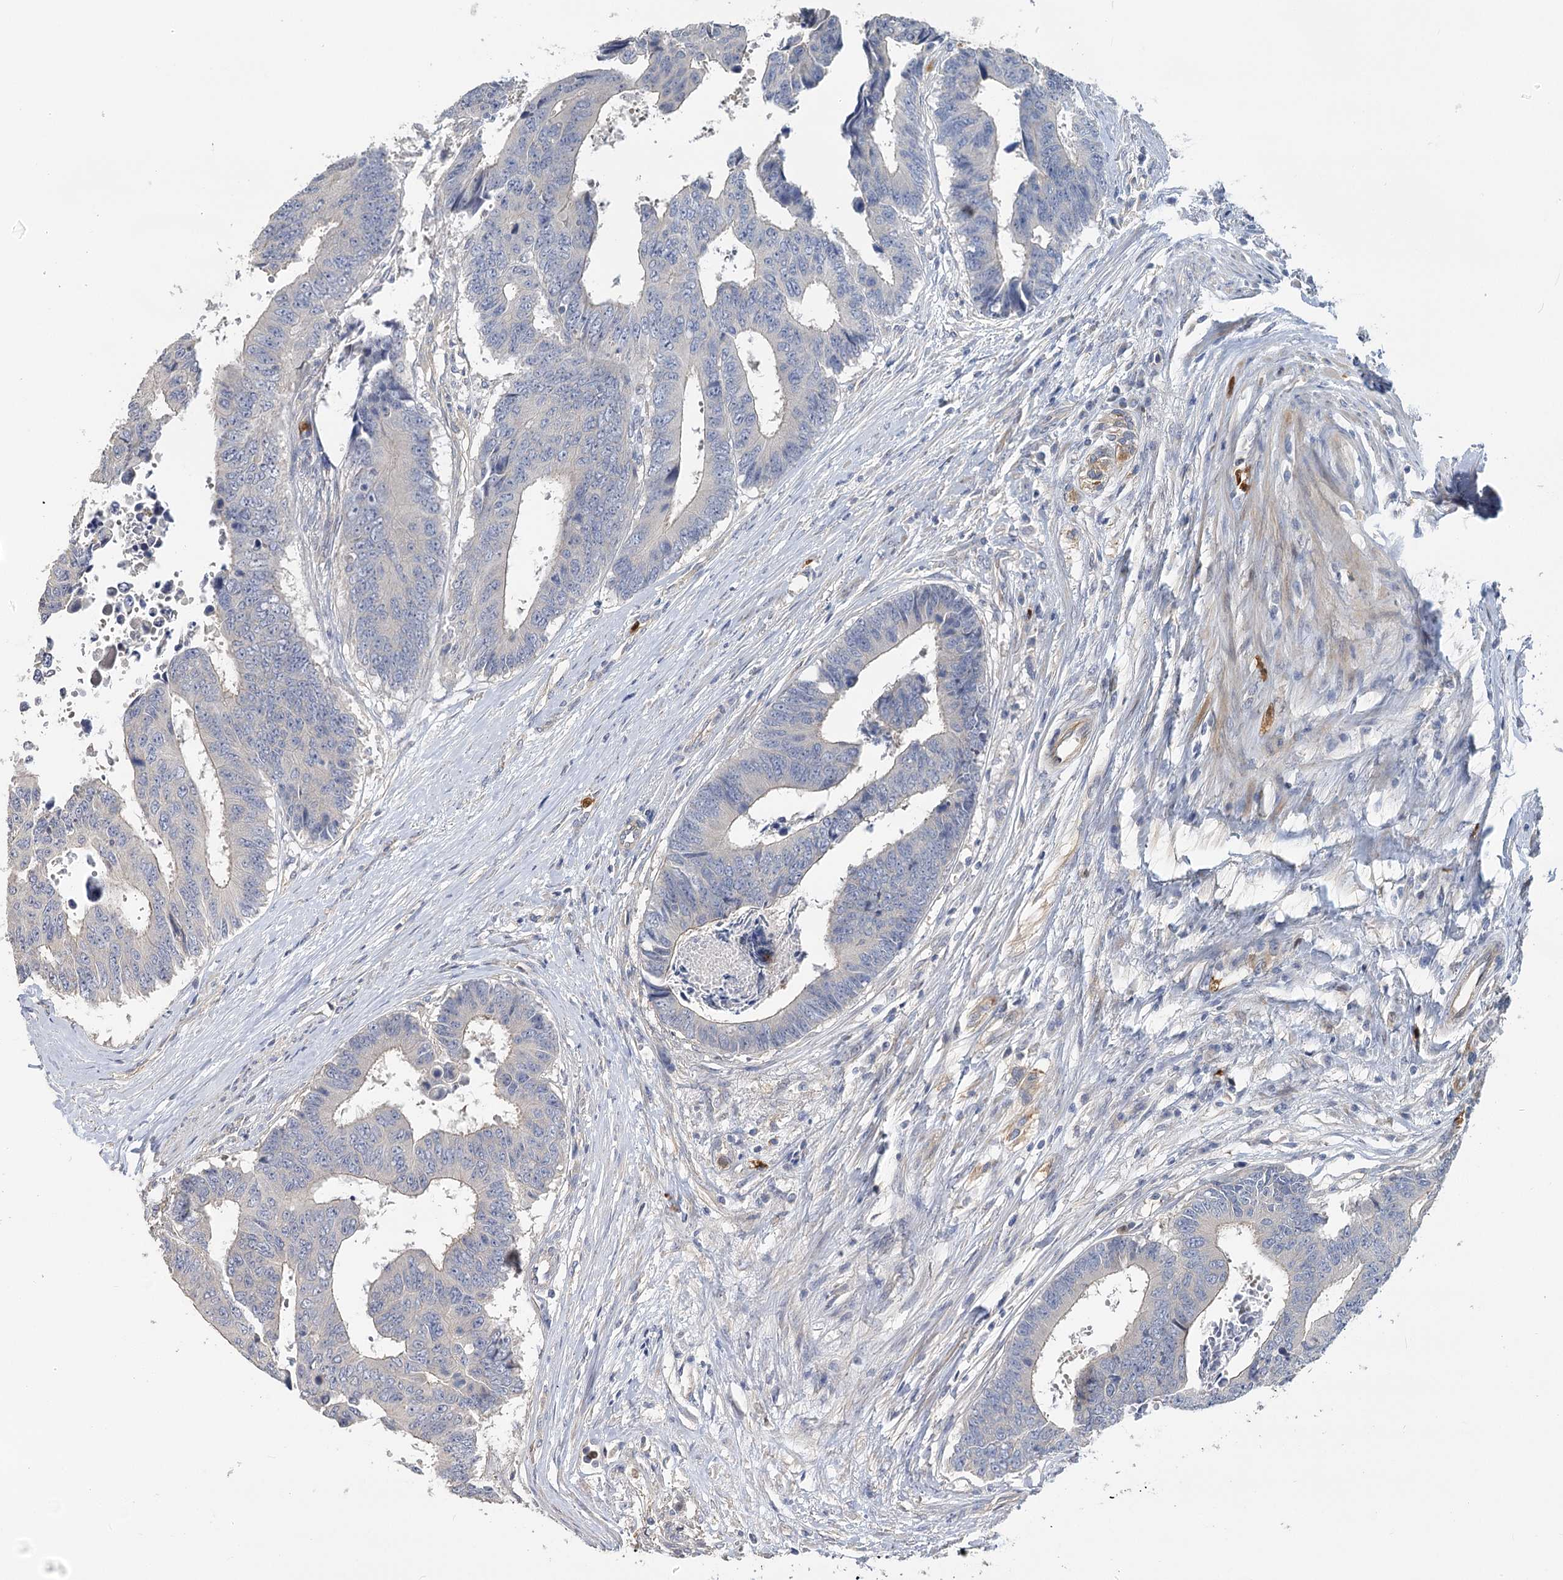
{"staining": {"intensity": "negative", "quantity": "none", "location": "none"}, "tissue": "colorectal cancer", "cell_type": "Tumor cells", "image_type": "cancer", "snomed": [{"axis": "morphology", "description": "Adenocarcinoma, NOS"}, {"axis": "topography", "description": "Rectum"}], "caption": "There is no significant positivity in tumor cells of adenocarcinoma (colorectal). Nuclei are stained in blue.", "gene": "EPB41L5", "patient": {"sex": "male", "age": 84}}